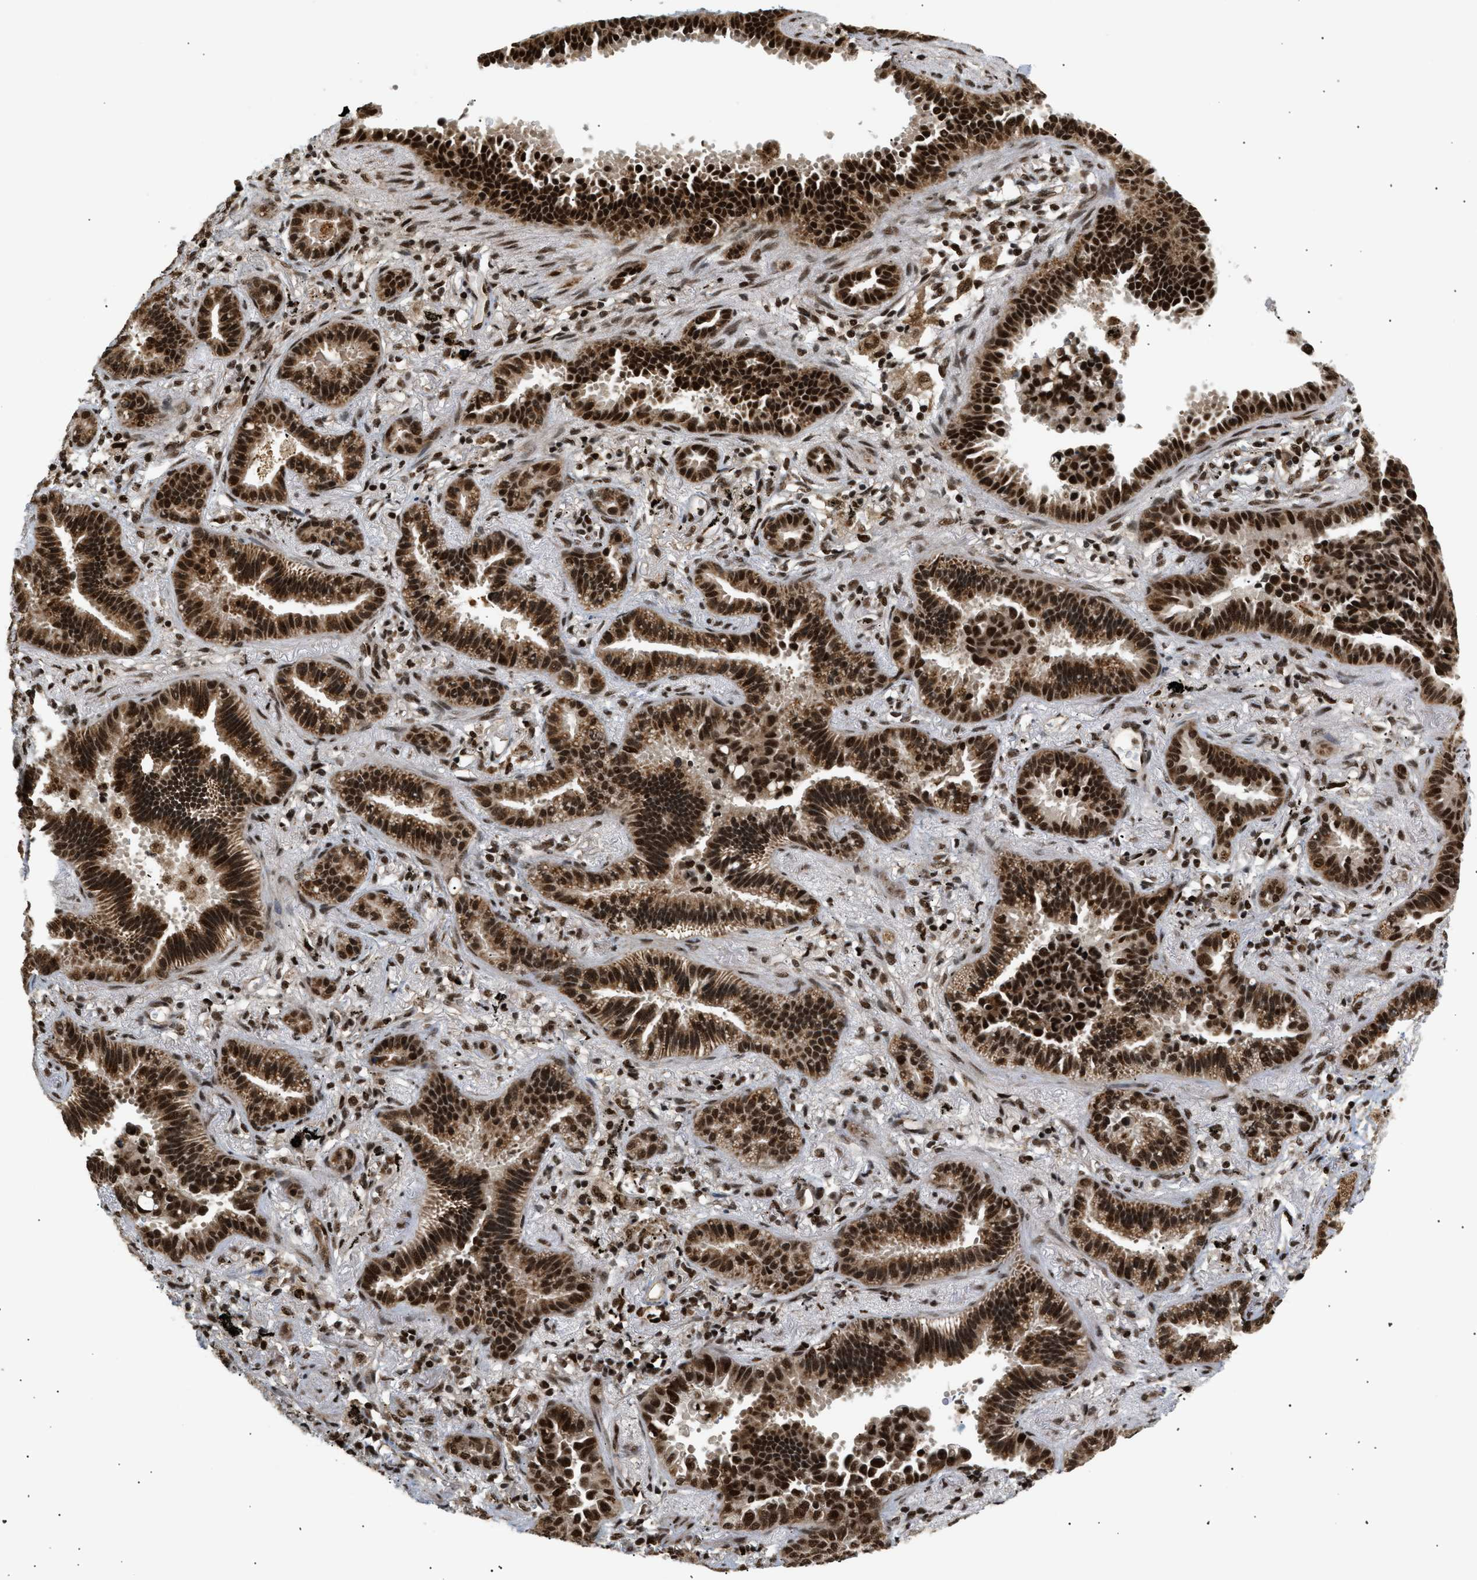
{"staining": {"intensity": "strong", "quantity": ">75%", "location": "cytoplasmic/membranous,nuclear"}, "tissue": "lung cancer", "cell_type": "Tumor cells", "image_type": "cancer", "snomed": [{"axis": "morphology", "description": "Normal tissue, NOS"}, {"axis": "morphology", "description": "Adenocarcinoma, NOS"}, {"axis": "topography", "description": "Lung"}], "caption": "A photomicrograph showing strong cytoplasmic/membranous and nuclear positivity in approximately >75% of tumor cells in adenocarcinoma (lung), as visualized by brown immunohistochemical staining.", "gene": "RBM5", "patient": {"sex": "male", "age": 59}}